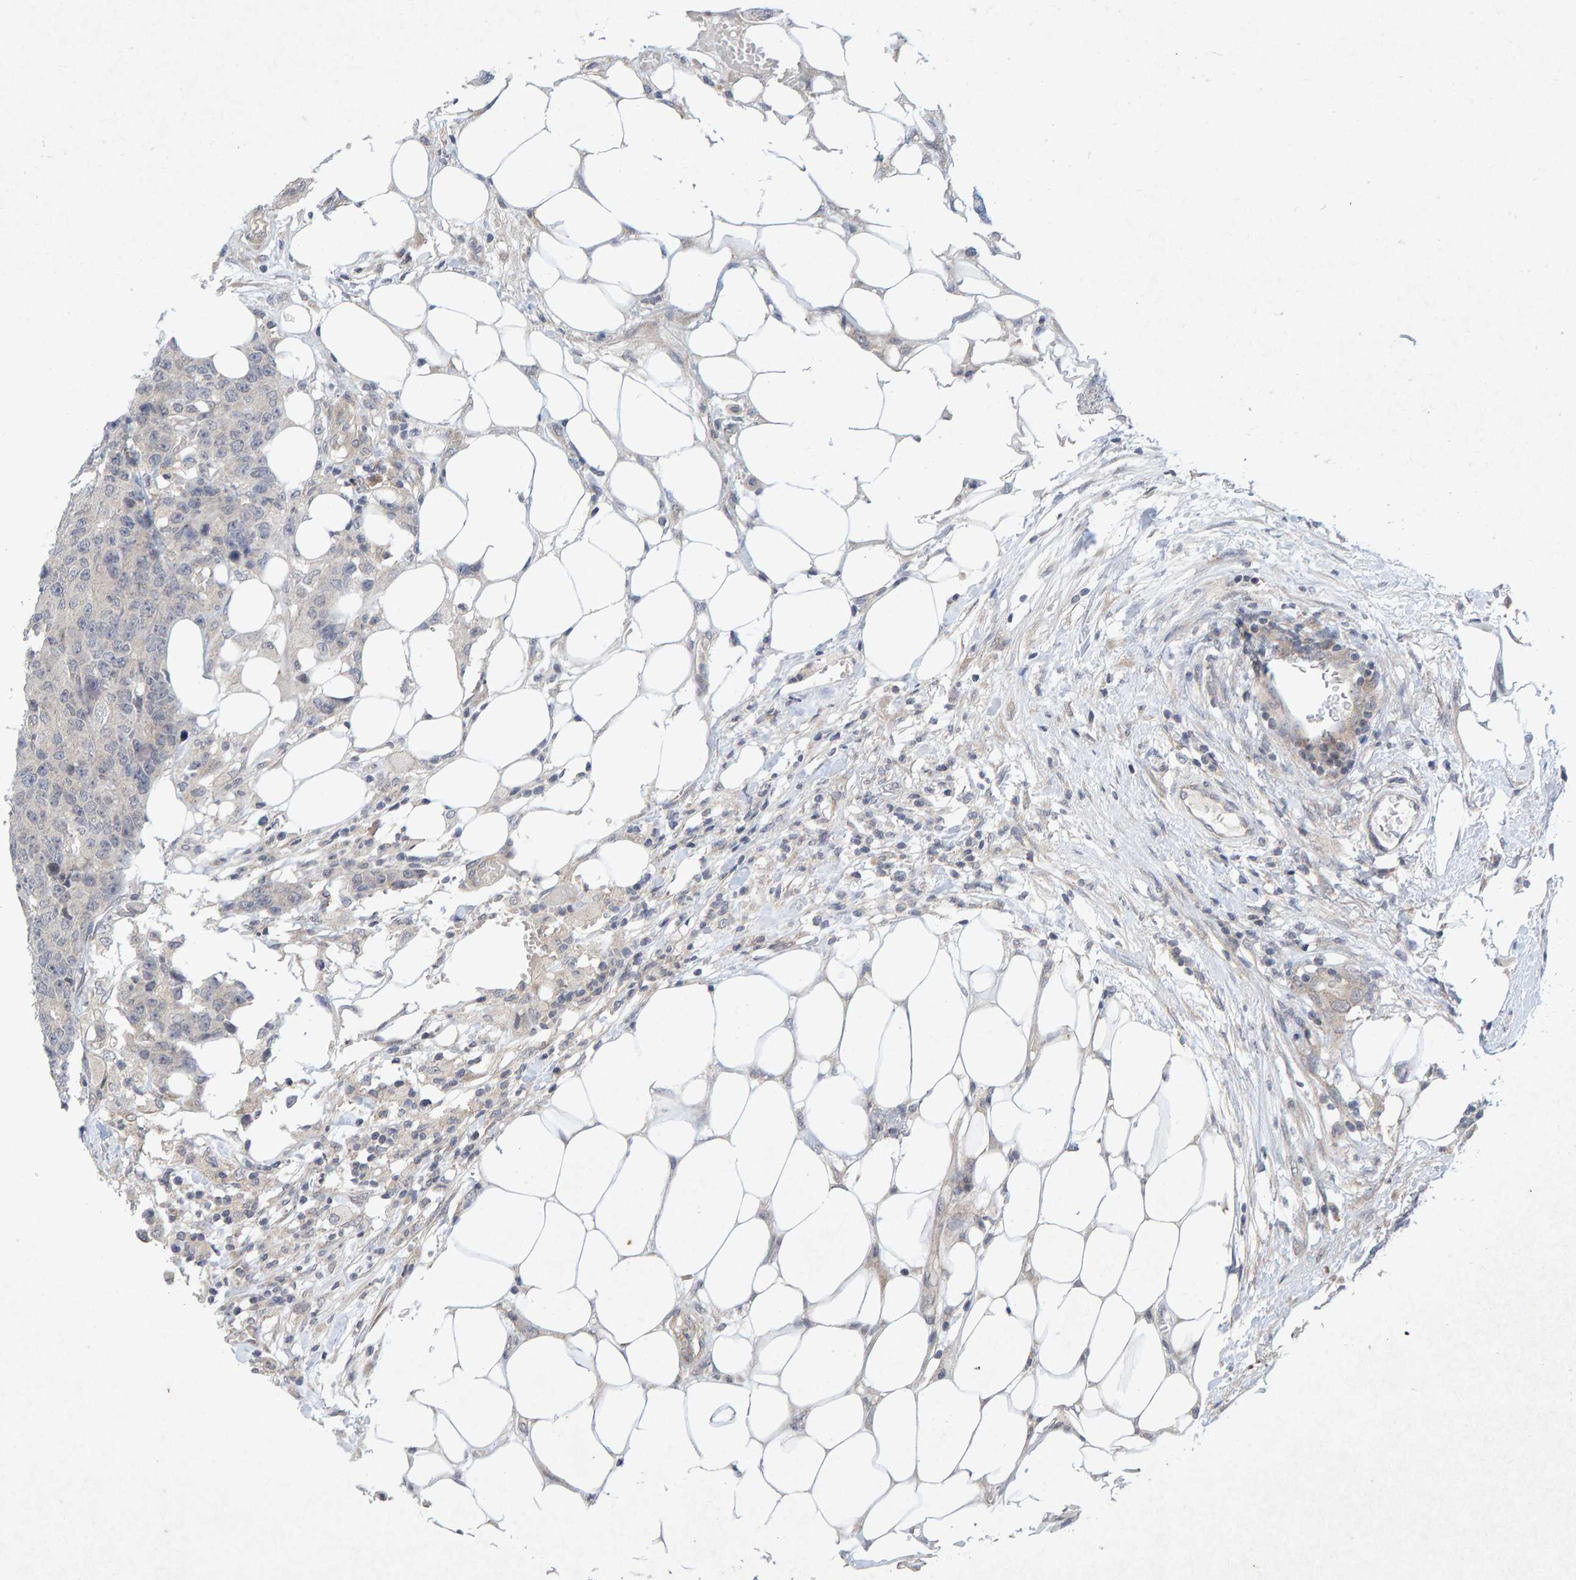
{"staining": {"intensity": "weak", "quantity": "<25%", "location": "cytoplasmic/membranous"}, "tissue": "colorectal cancer", "cell_type": "Tumor cells", "image_type": "cancer", "snomed": [{"axis": "morphology", "description": "Adenocarcinoma, NOS"}, {"axis": "topography", "description": "Colon"}], "caption": "A micrograph of colorectal cancer stained for a protein displays no brown staining in tumor cells.", "gene": "CDH2", "patient": {"sex": "female", "age": 86}}